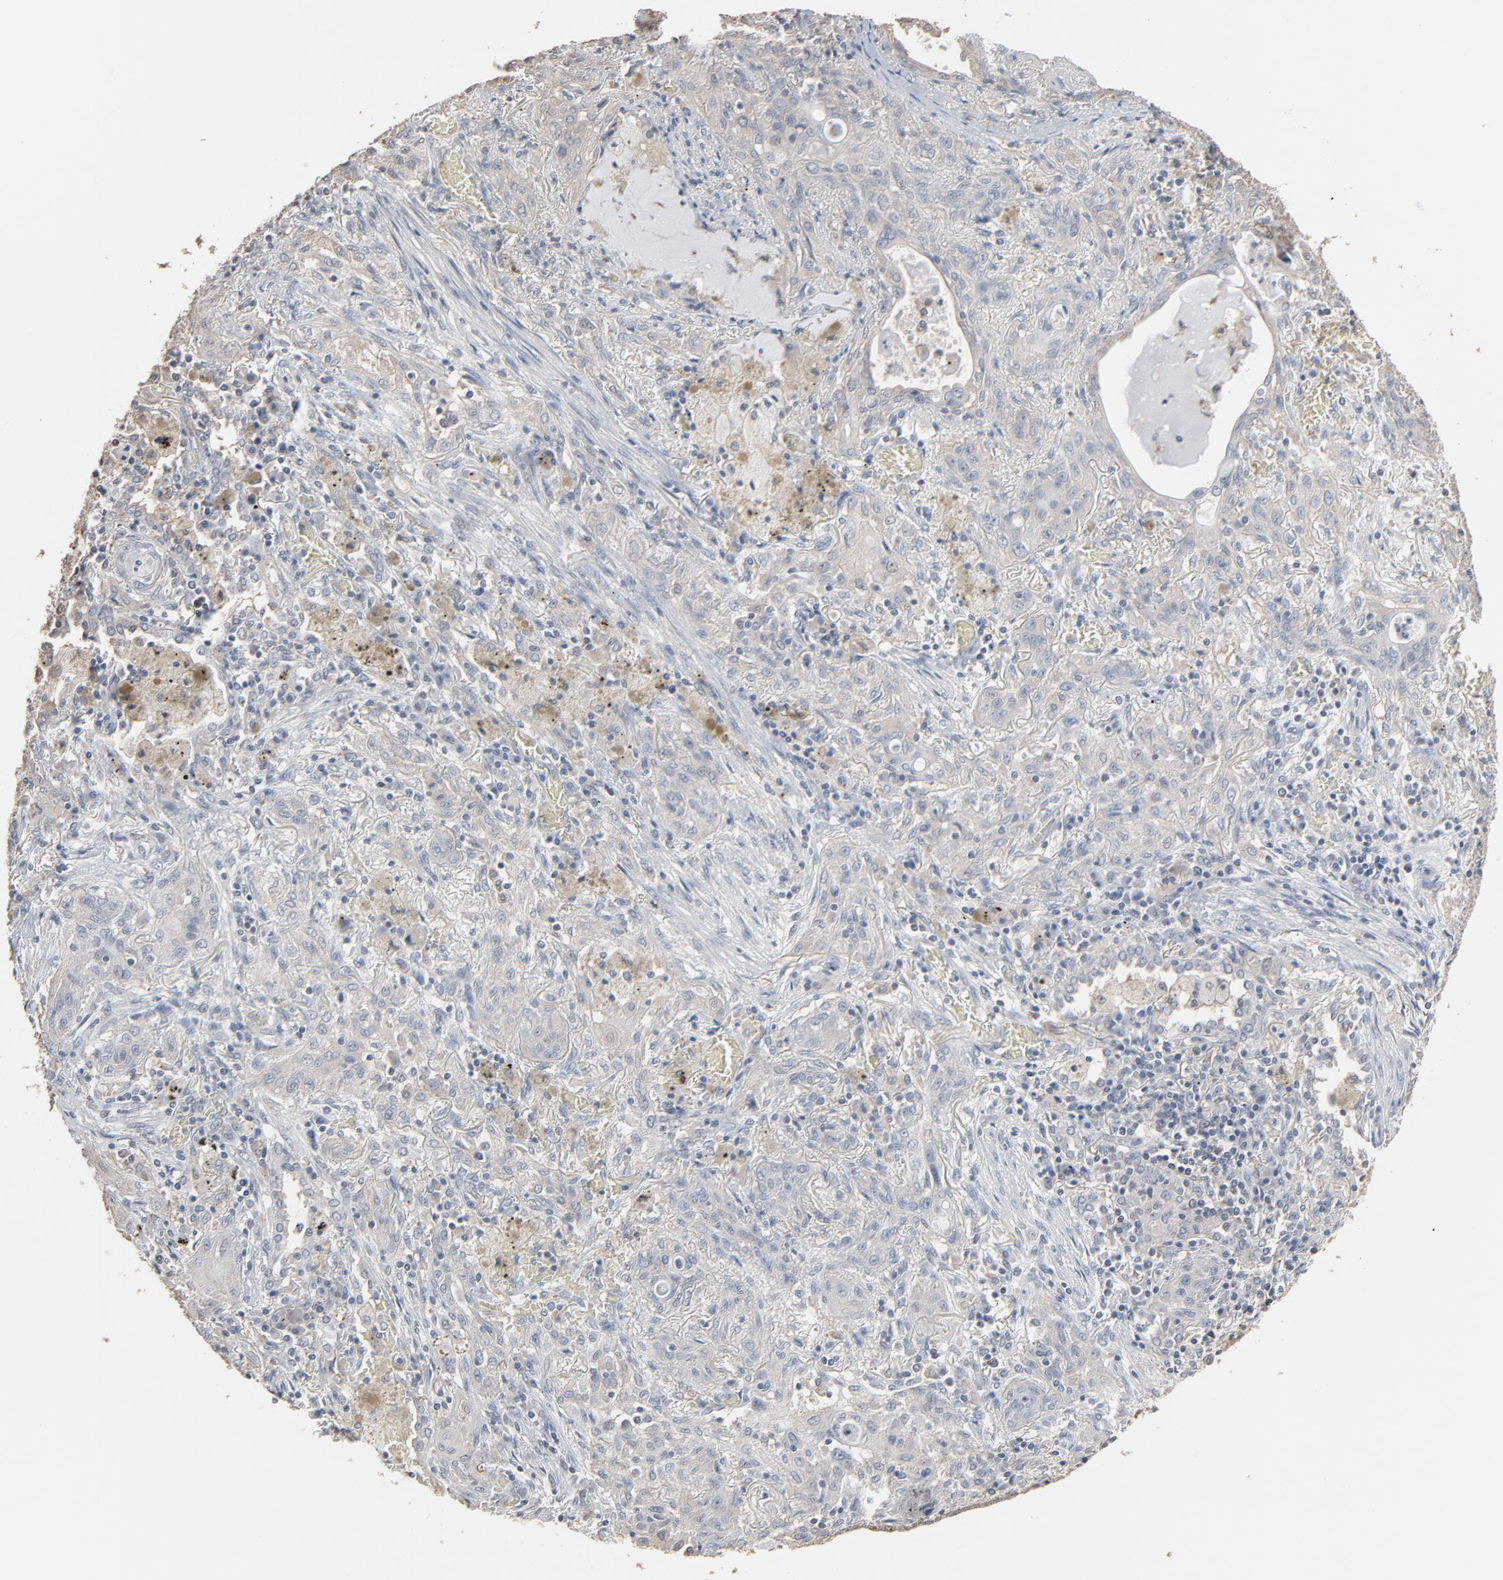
{"staining": {"intensity": "weak", "quantity": "<25%", "location": "cytoplasmic/membranous"}, "tissue": "lung cancer", "cell_type": "Tumor cells", "image_type": "cancer", "snomed": [{"axis": "morphology", "description": "Squamous cell carcinoma, NOS"}, {"axis": "topography", "description": "Lung"}], "caption": "Tumor cells are negative for protein expression in human lung cancer. (Stains: DAB (3,3'-diaminobenzidine) immunohistochemistry (IHC) with hematoxylin counter stain, Microscopy: brightfield microscopy at high magnification).", "gene": "CCT5", "patient": {"sex": "female", "age": 47}}